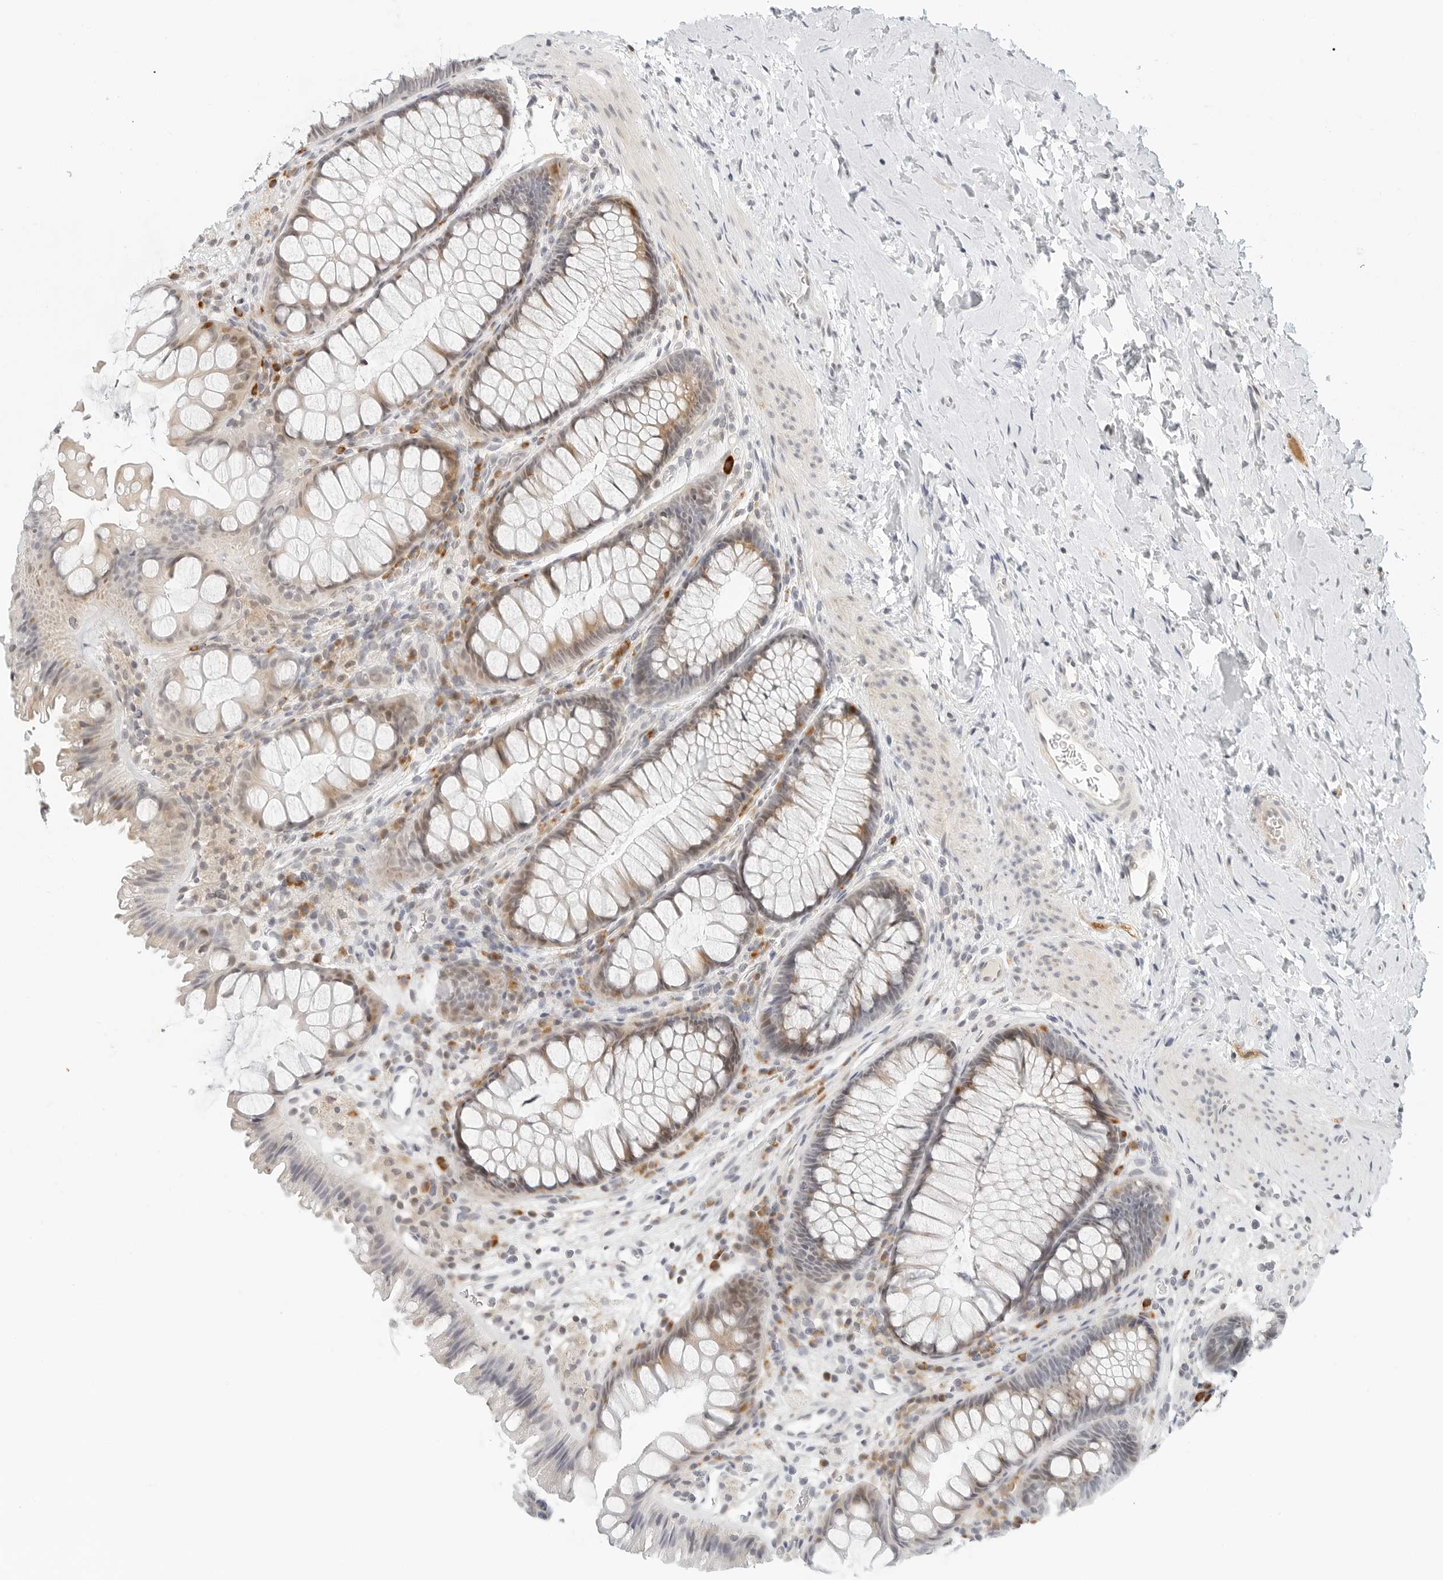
{"staining": {"intensity": "negative", "quantity": "none", "location": "none"}, "tissue": "colon", "cell_type": "Endothelial cells", "image_type": "normal", "snomed": [{"axis": "morphology", "description": "Normal tissue, NOS"}, {"axis": "topography", "description": "Colon"}], "caption": "An IHC histopathology image of benign colon is shown. There is no staining in endothelial cells of colon. The staining is performed using DAB (3,3'-diaminobenzidine) brown chromogen with nuclei counter-stained in using hematoxylin.", "gene": "PARP10", "patient": {"sex": "female", "age": 62}}